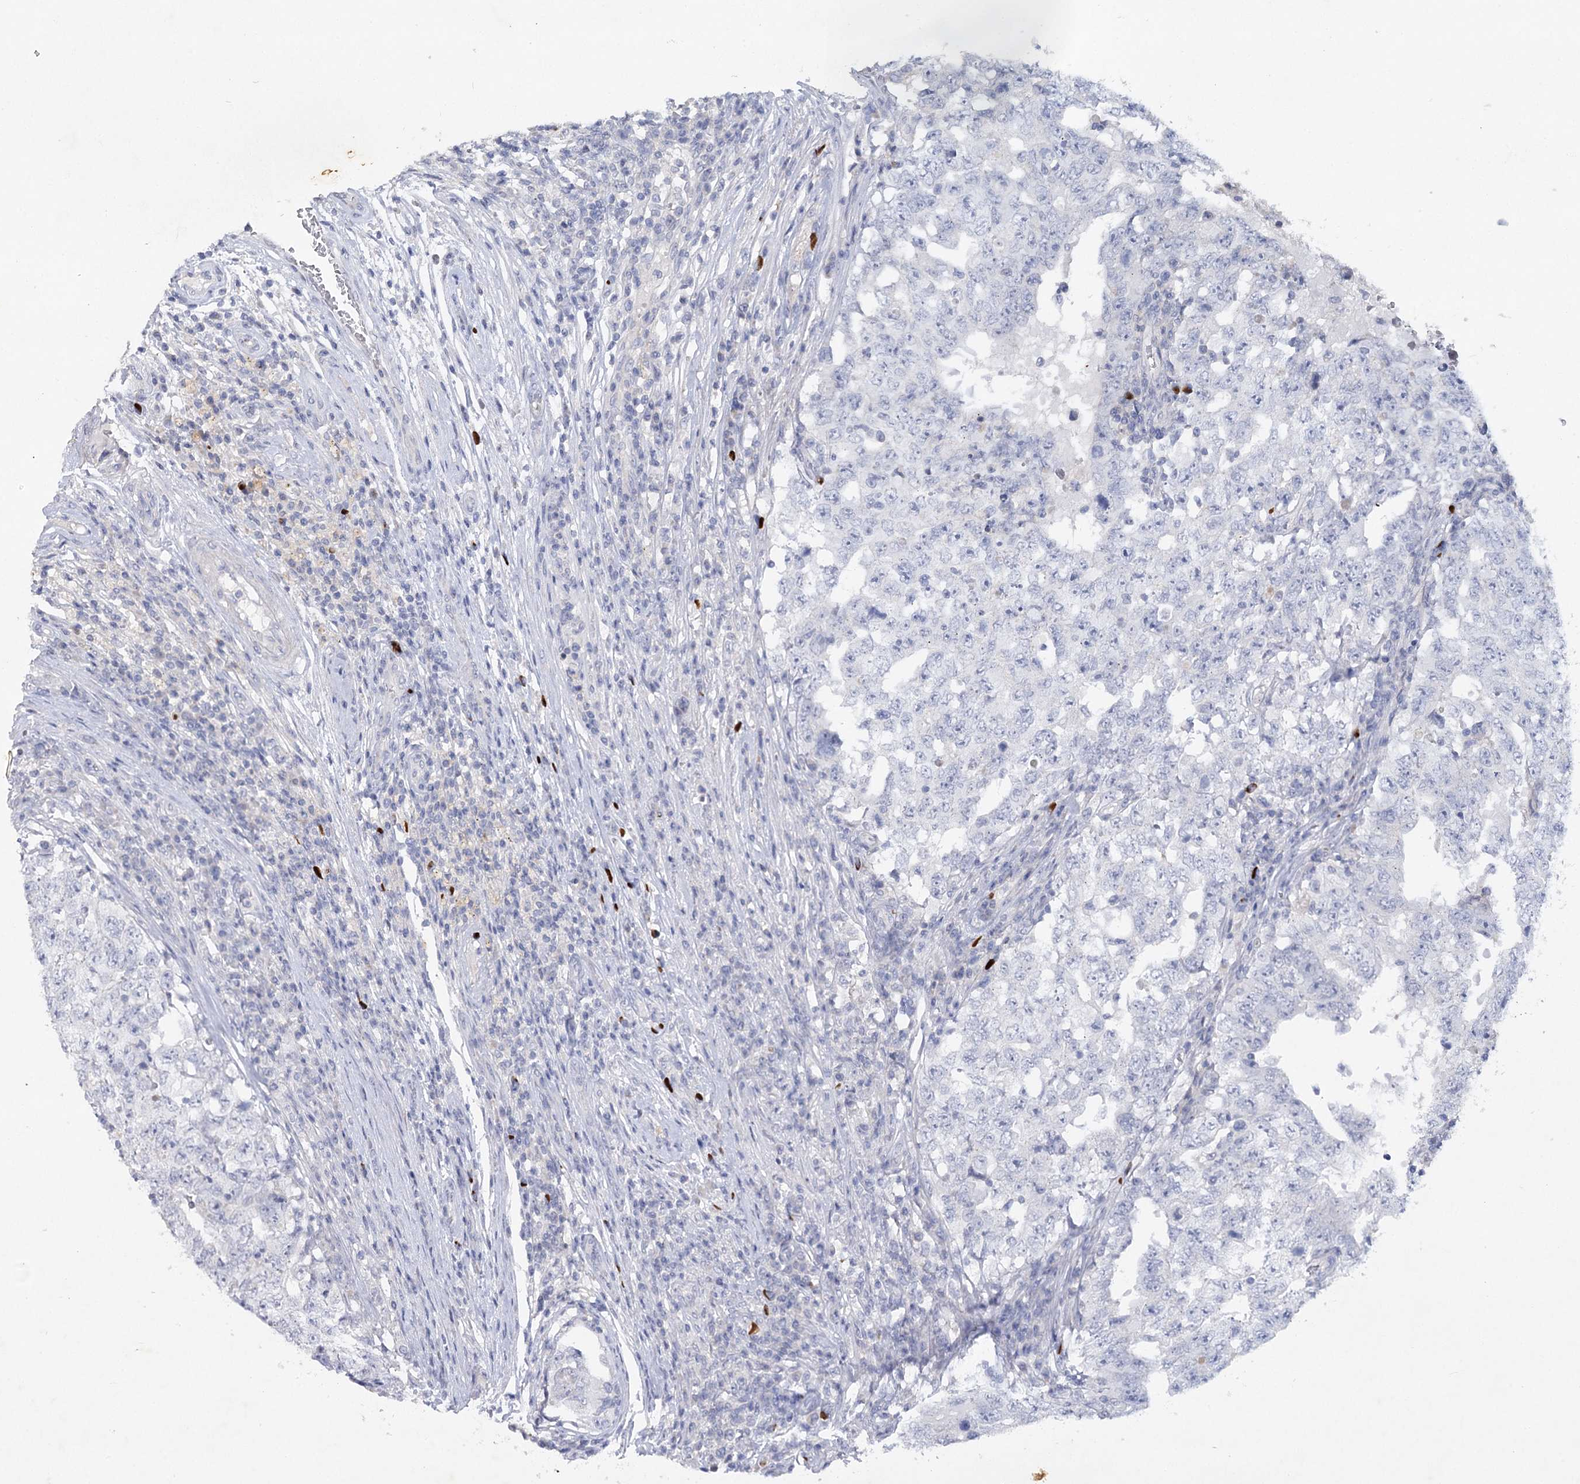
{"staining": {"intensity": "negative", "quantity": "none", "location": "none"}, "tissue": "testis cancer", "cell_type": "Tumor cells", "image_type": "cancer", "snomed": [{"axis": "morphology", "description": "Carcinoma, Embryonal, NOS"}, {"axis": "topography", "description": "Testis"}], "caption": "A high-resolution histopathology image shows immunohistochemistry (IHC) staining of embryonal carcinoma (testis), which shows no significant staining in tumor cells.", "gene": "MAP3K13", "patient": {"sex": "male", "age": 26}}